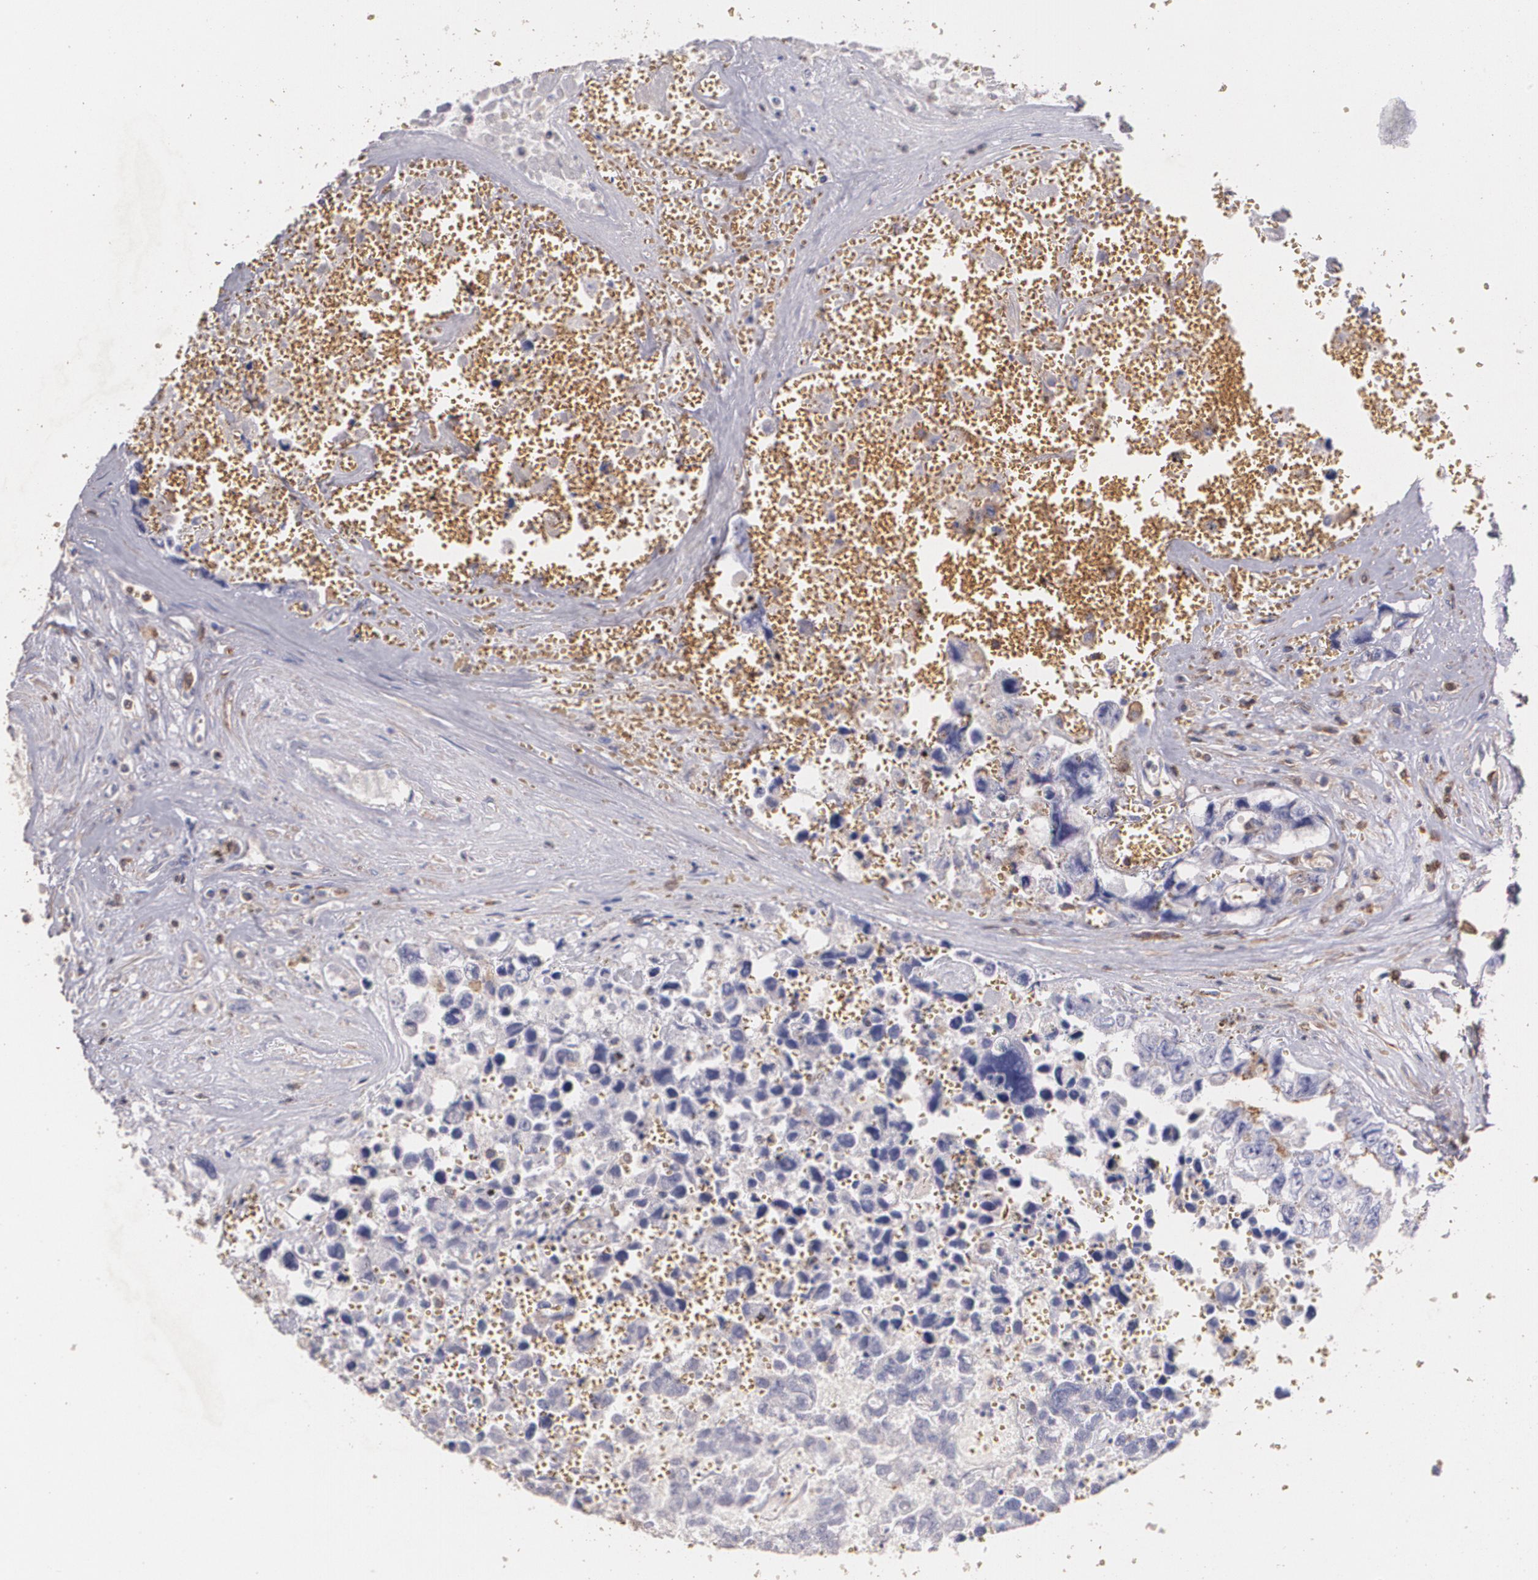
{"staining": {"intensity": "negative", "quantity": "none", "location": "none"}, "tissue": "testis cancer", "cell_type": "Tumor cells", "image_type": "cancer", "snomed": [{"axis": "morphology", "description": "Carcinoma, Embryonal, NOS"}, {"axis": "topography", "description": "Testis"}], "caption": "DAB immunohistochemical staining of human testis cancer demonstrates no significant positivity in tumor cells.", "gene": "TGFBR1", "patient": {"sex": "male", "age": 31}}